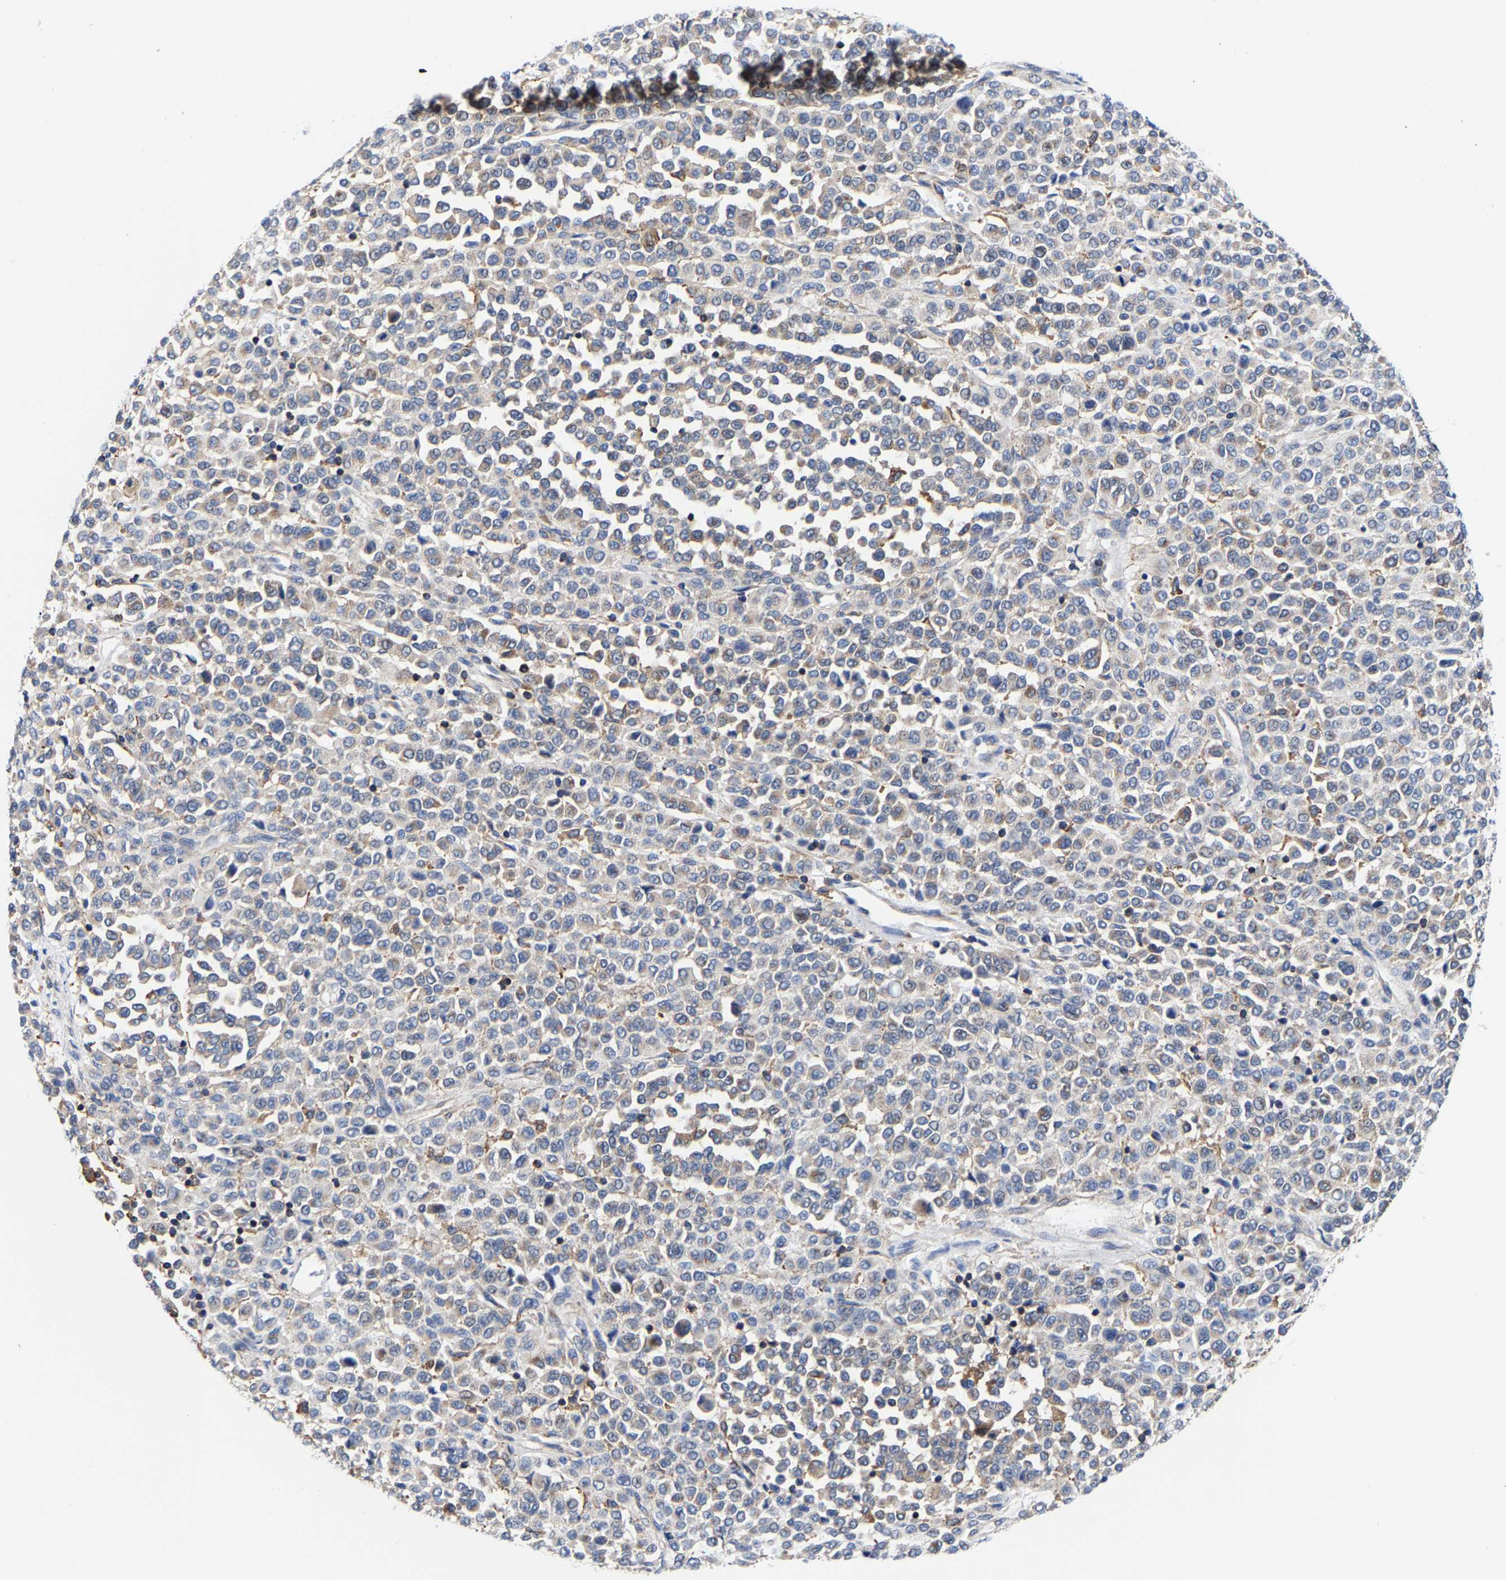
{"staining": {"intensity": "weak", "quantity": "<25%", "location": "cytoplasmic/membranous"}, "tissue": "melanoma", "cell_type": "Tumor cells", "image_type": "cancer", "snomed": [{"axis": "morphology", "description": "Malignant melanoma, Metastatic site"}, {"axis": "topography", "description": "Pancreas"}], "caption": "Immunohistochemistry micrograph of malignant melanoma (metastatic site) stained for a protein (brown), which exhibits no expression in tumor cells.", "gene": "PFKFB3", "patient": {"sex": "female", "age": 30}}